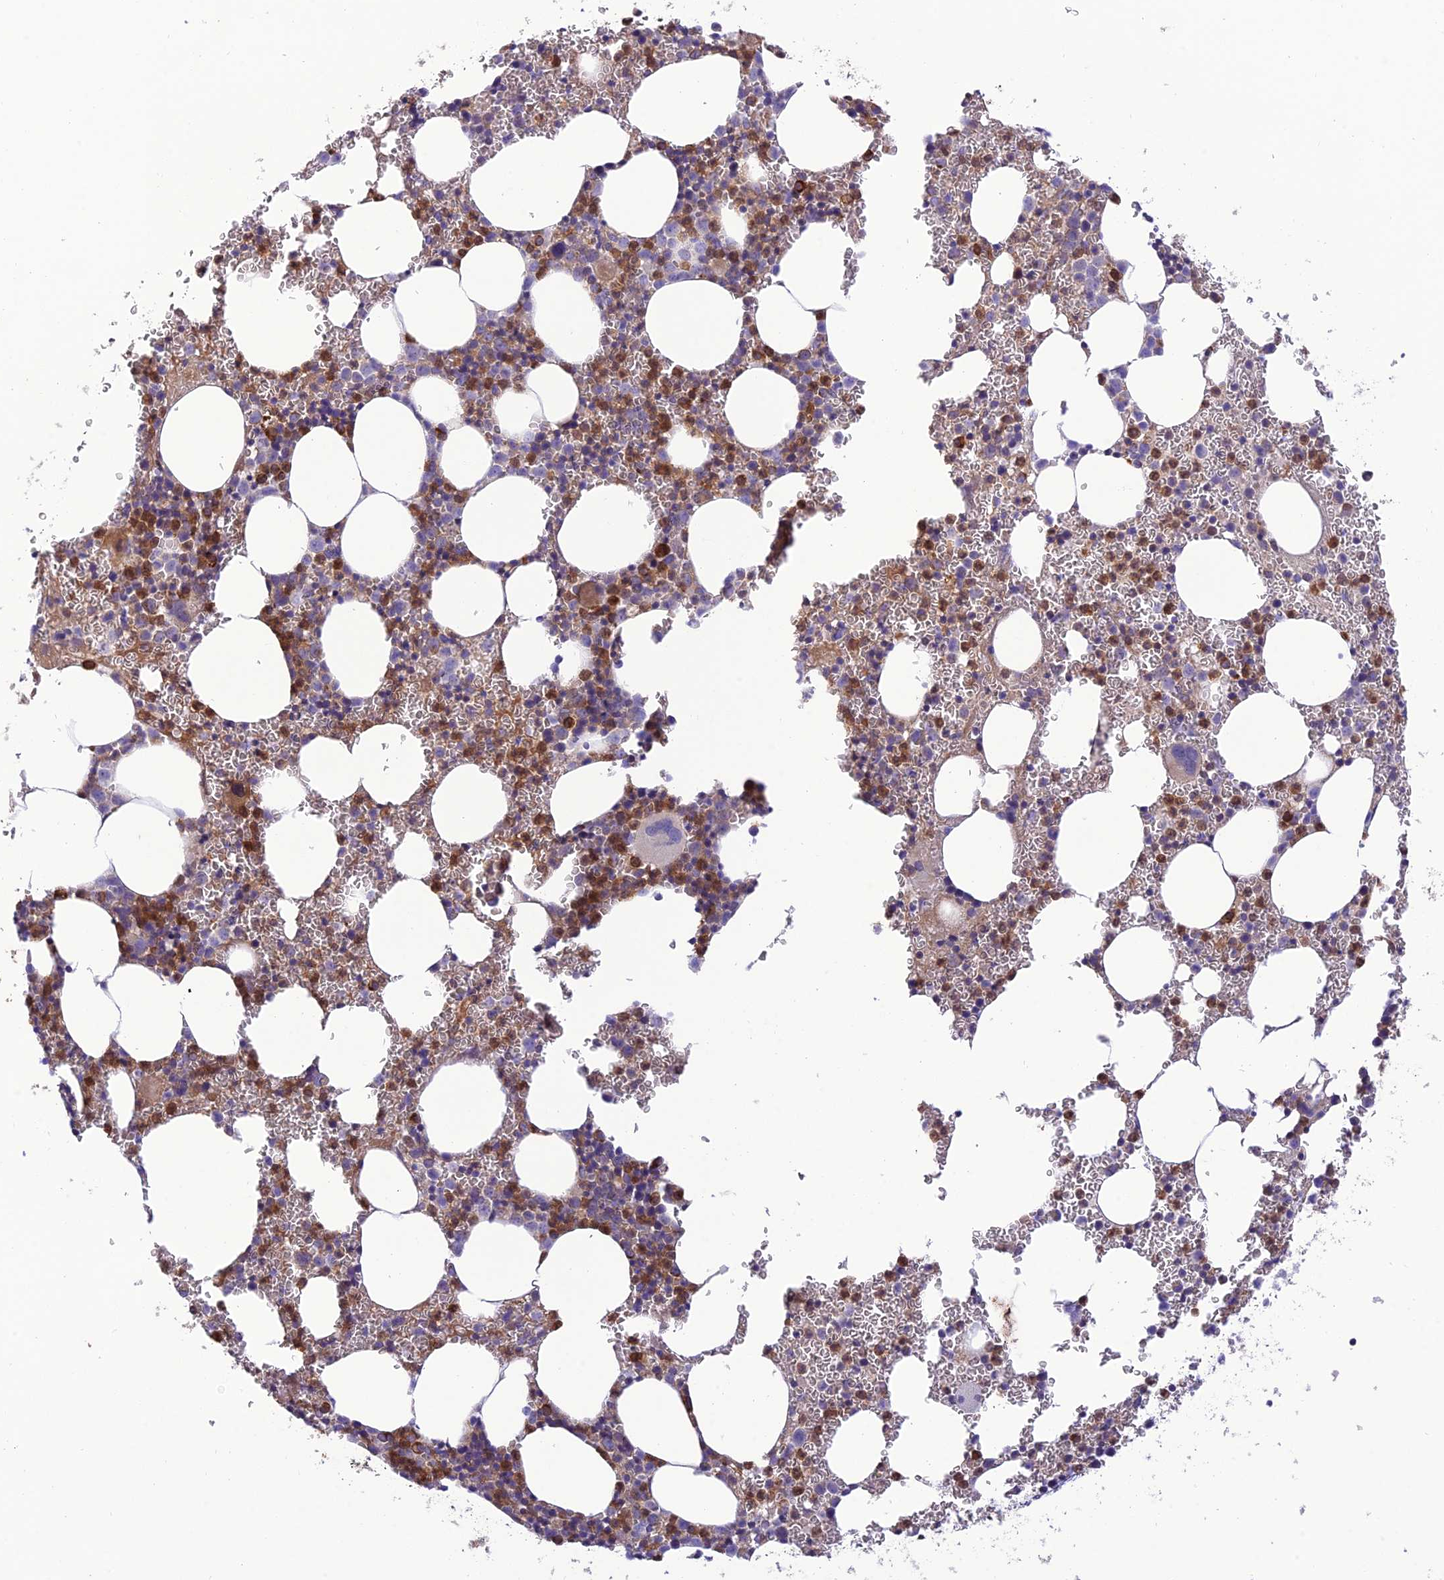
{"staining": {"intensity": "moderate", "quantity": "25%-75%", "location": "cytoplasmic/membranous"}, "tissue": "bone marrow", "cell_type": "Hematopoietic cells", "image_type": "normal", "snomed": [{"axis": "morphology", "description": "Normal tissue, NOS"}, {"axis": "topography", "description": "Bone marrow"}], "caption": "Hematopoietic cells display medium levels of moderate cytoplasmic/membranous positivity in approximately 25%-75% of cells in benign bone marrow. (brown staining indicates protein expression, while blue staining denotes nuclei).", "gene": "JMY", "patient": {"sex": "female", "age": 78}}